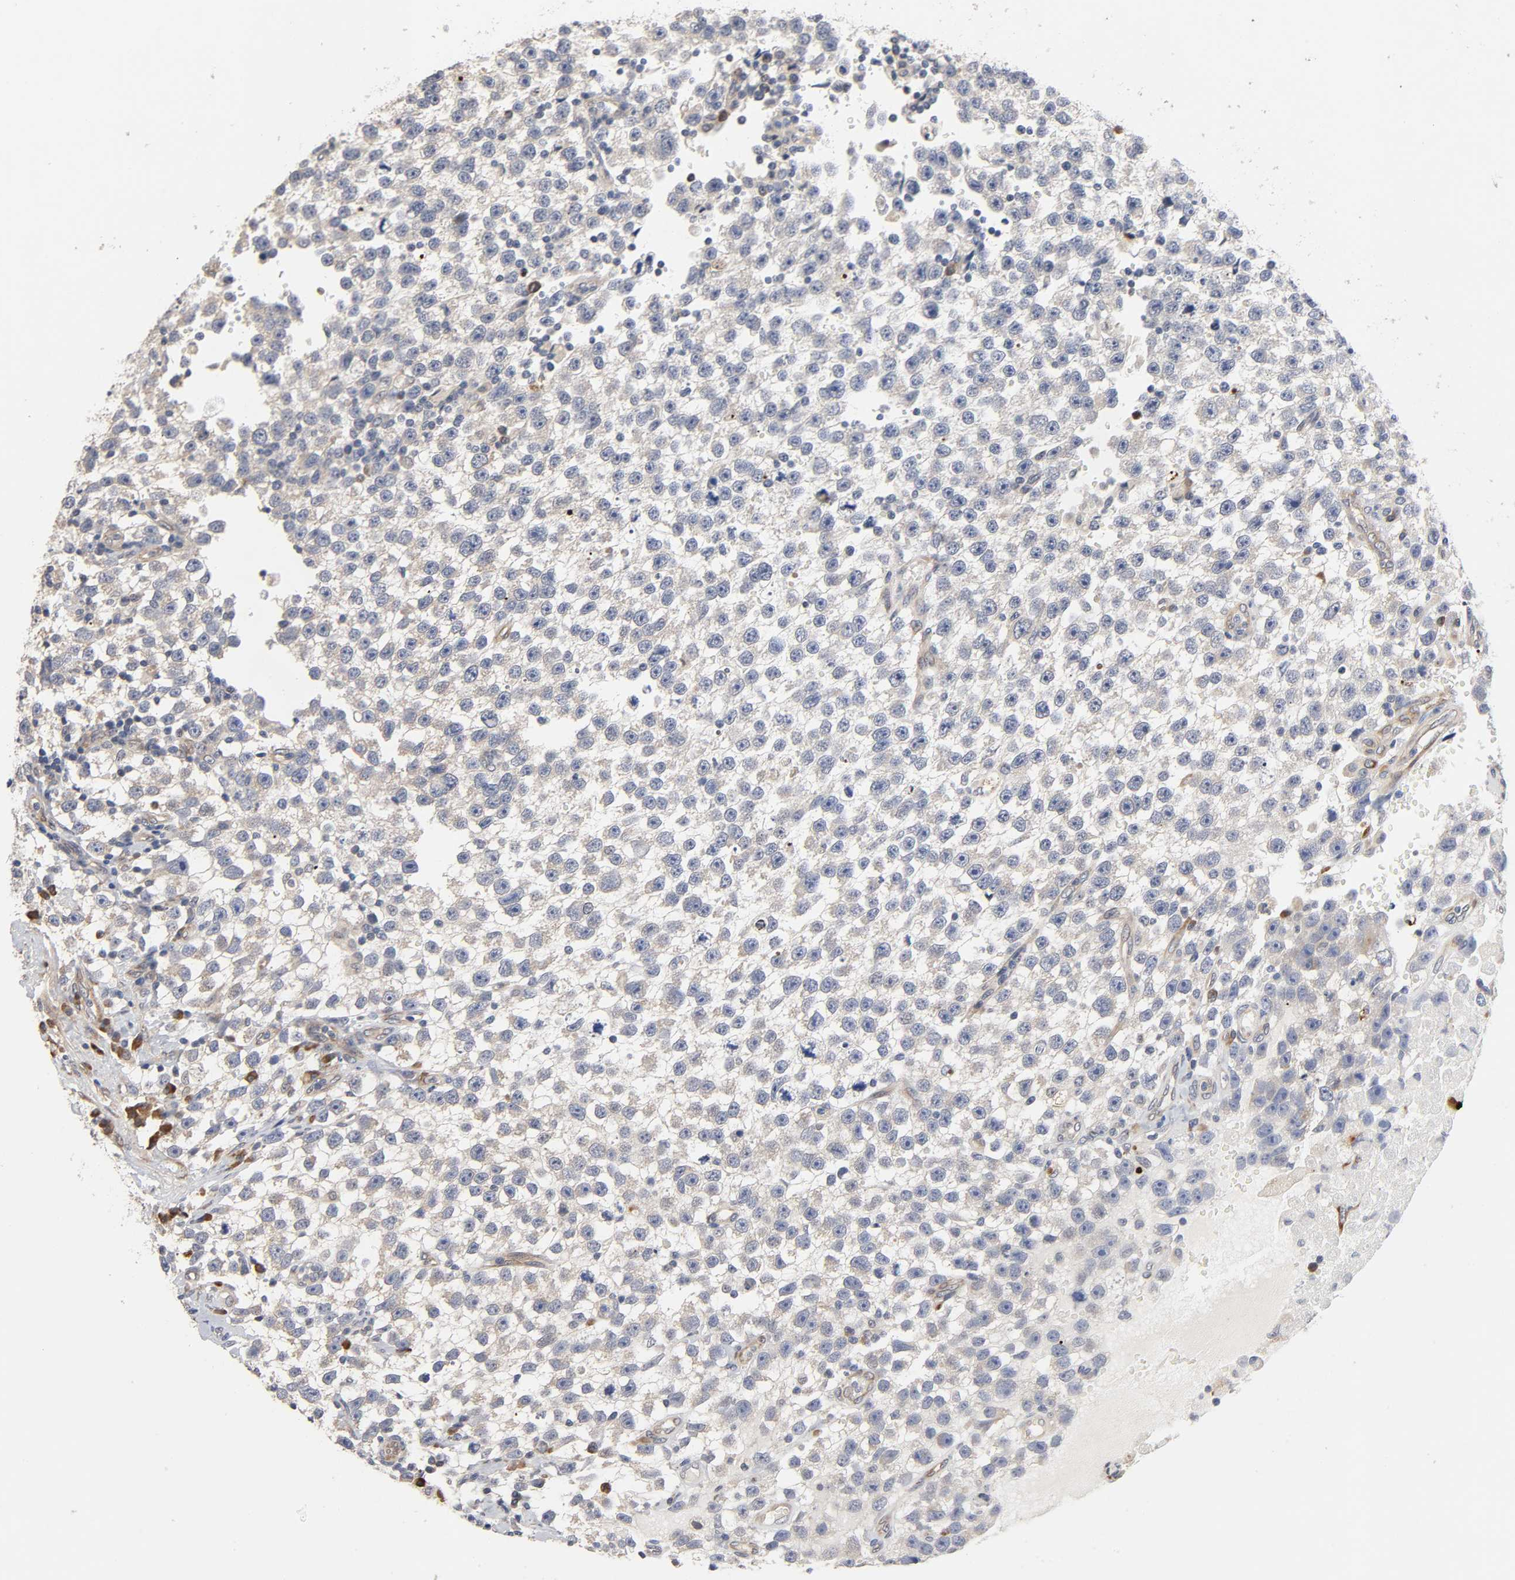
{"staining": {"intensity": "negative", "quantity": "none", "location": "none"}, "tissue": "testis cancer", "cell_type": "Tumor cells", "image_type": "cancer", "snomed": [{"axis": "morphology", "description": "Seminoma, NOS"}, {"axis": "topography", "description": "Testis"}], "caption": "Image shows no significant protein expression in tumor cells of testis cancer. Brightfield microscopy of IHC stained with DAB (3,3'-diaminobenzidine) (brown) and hematoxylin (blue), captured at high magnification.", "gene": "HDLBP", "patient": {"sex": "male", "age": 33}}